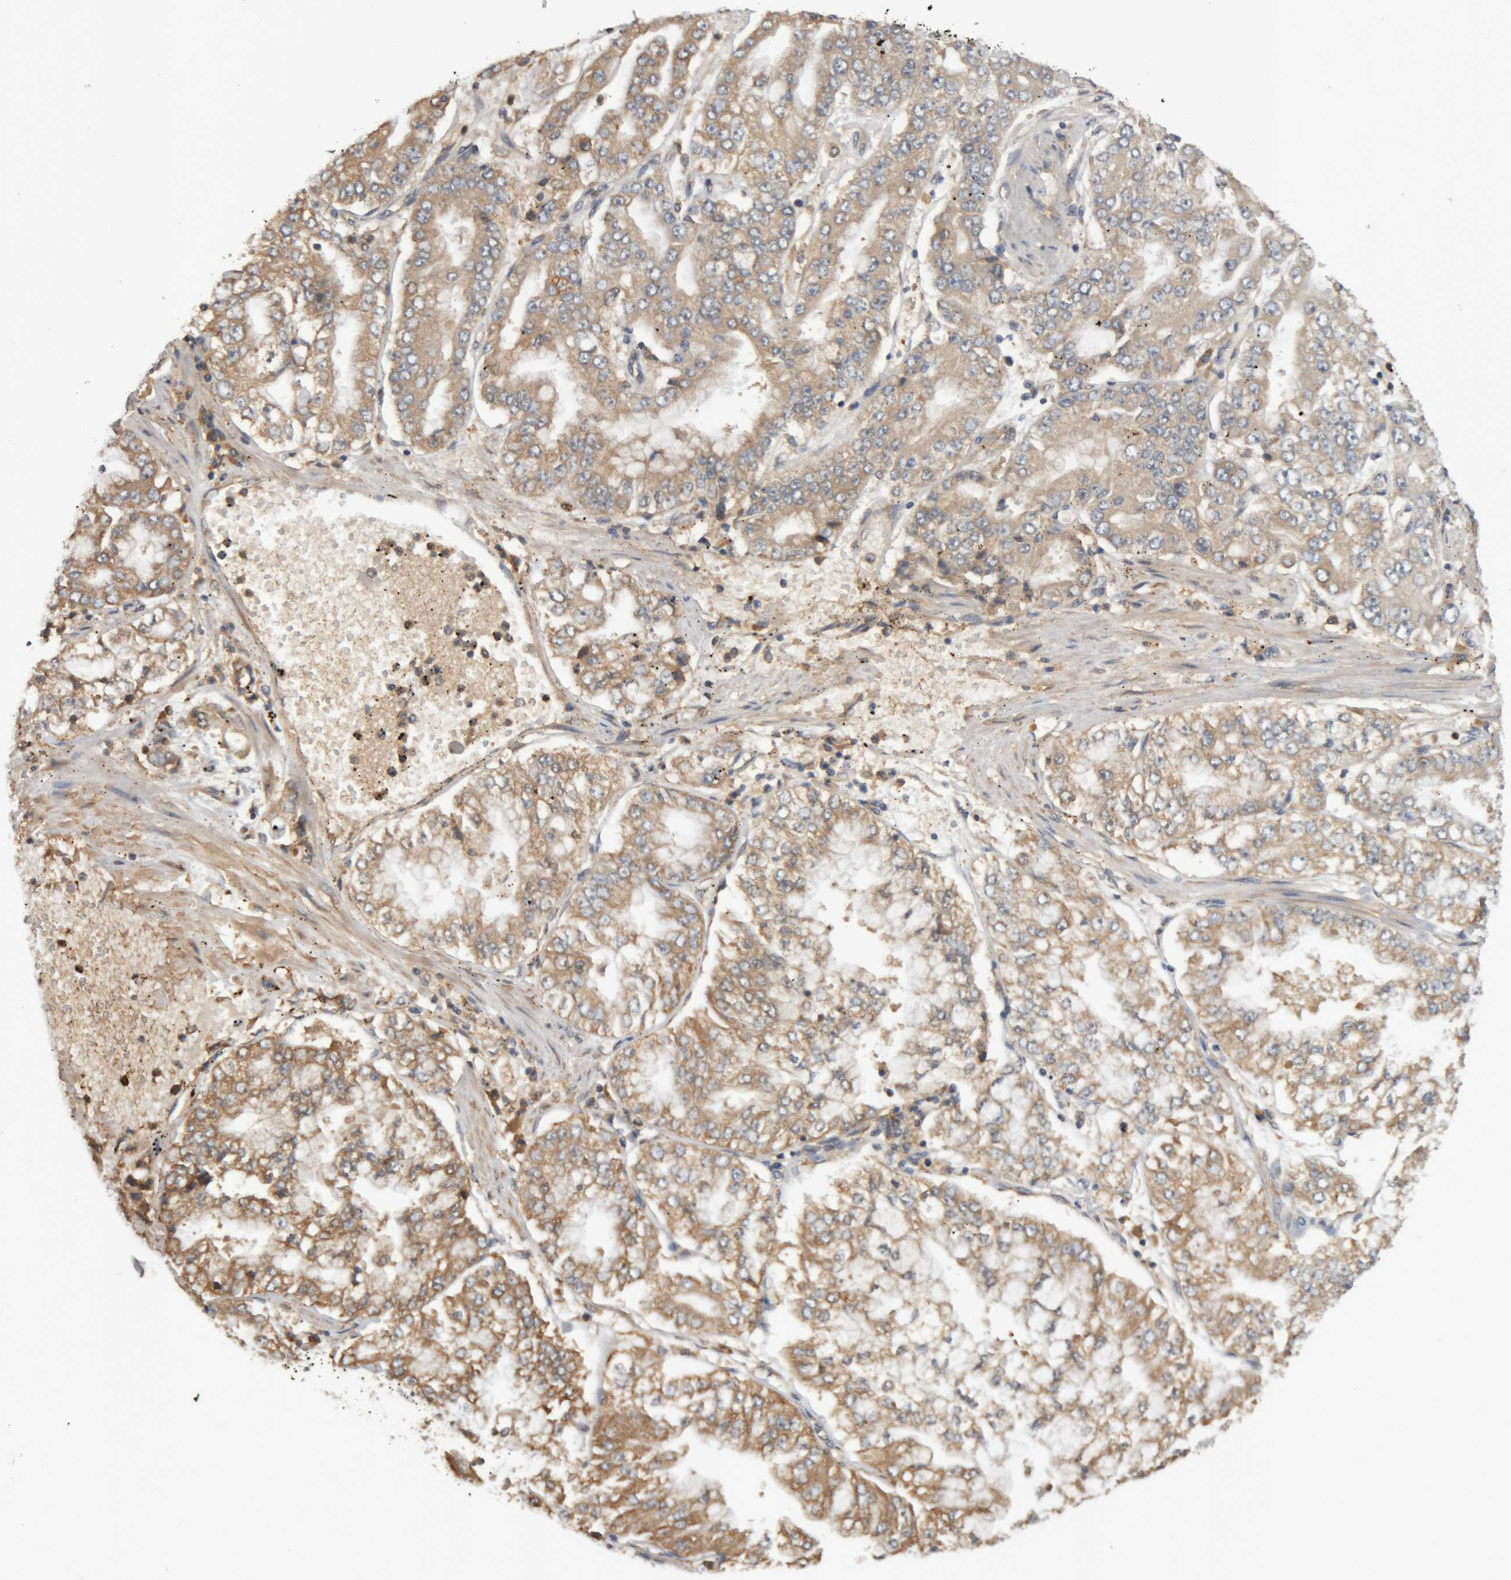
{"staining": {"intensity": "moderate", "quantity": ">75%", "location": "cytoplasmic/membranous"}, "tissue": "stomach cancer", "cell_type": "Tumor cells", "image_type": "cancer", "snomed": [{"axis": "morphology", "description": "Adenocarcinoma, NOS"}, {"axis": "topography", "description": "Stomach"}], "caption": "A histopathology image of stomach cancer stained for a protein exhibits moderate cytoplasmic/membranous brown staining in tumor cells.", "gene": "TMED7", "patient": {"sex": "male", "age": 76}}